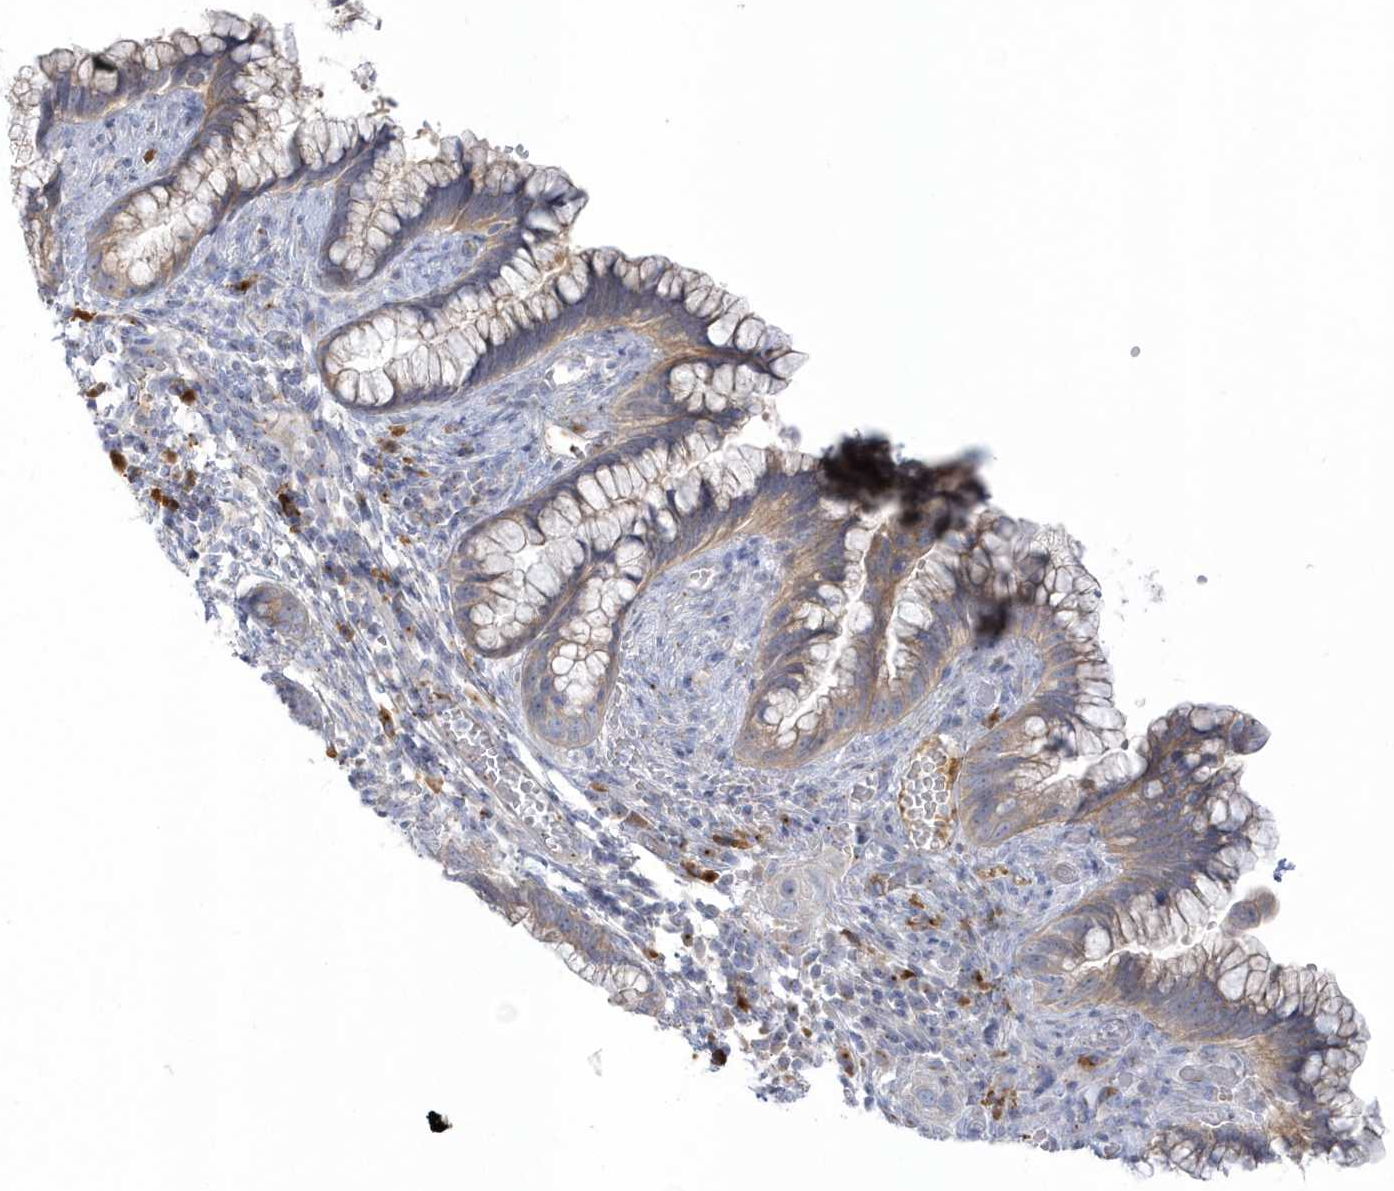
{"staining": {"intensity": "moderate", "quantity": ">75%", "location": "cytoplasmic/membranous"}, "tissue": "cervical cancer", "cell_type": "Tumor cells", "image_type": "cancer", "snomed": [{"axis": "morphology", "description": "Adenocarcinoma, NOS"}, {"axis": "topography", "description": "Cervix"}], "caption": "This image shows immunohistochemistry (IHC) staining of adenocarcinoma (cervical), with medium moderate cytoplasmic/membranous staining in about >75% of tumor cells.", "gene": "SEMA3D", "patient": {"sex": "female", "age": 44}}